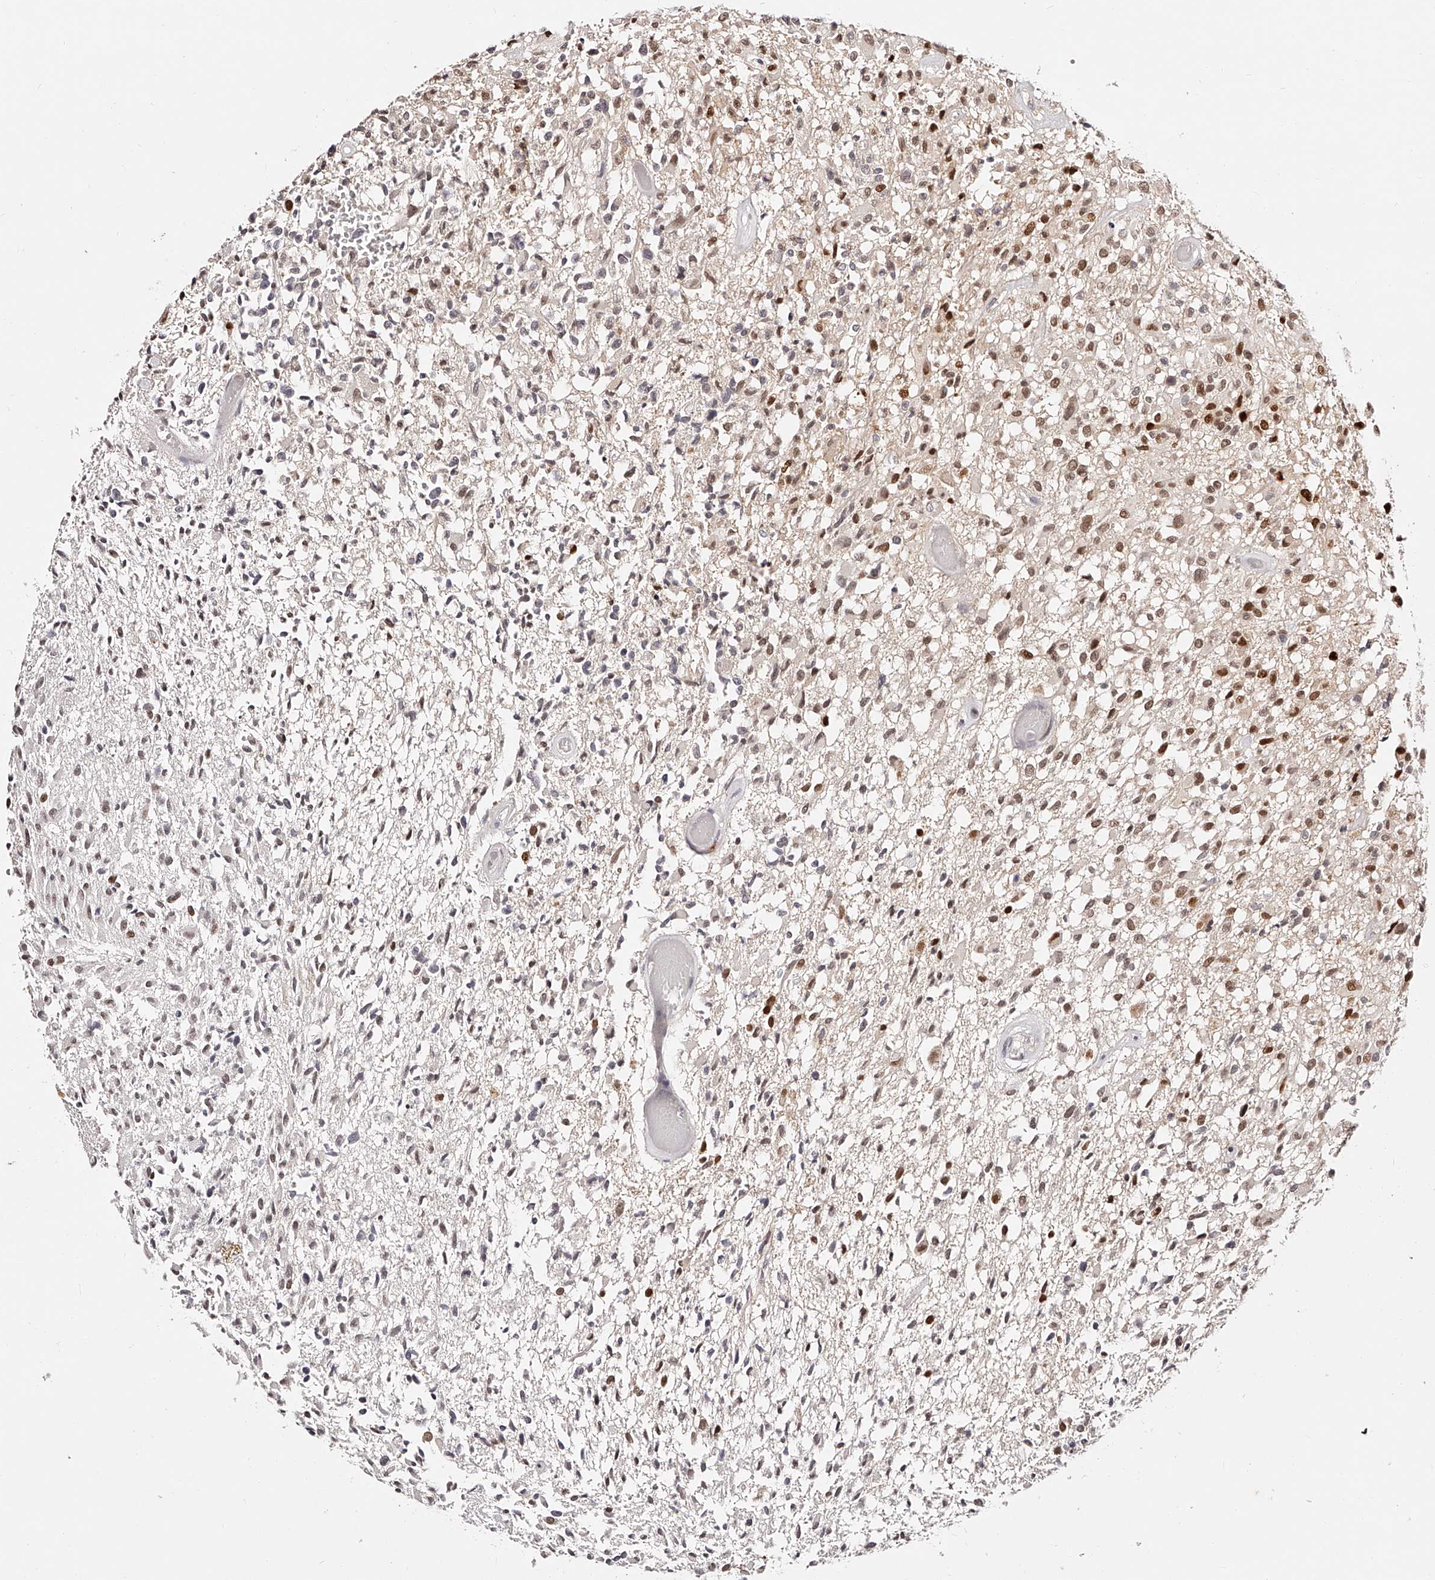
{"staining": {"intensity": "strong", "quantity": "25%-75%", "location": "nuclear"}, "tissue": "glioma", "cell_type": "Tumor cells", "image_type": "cancer", "snomed": [{"axis": "morphology", "description": "Glioma, malignant, High grade"}, {"axis": "morphology", "description": "Glioblastoma, NOS"}, {"axis": "topography", "description": "Brain"}], "caption": "Protein expression analysis of human malignant glioma (high-grade) reveals strong nuclear positivity in about 25%-75% of tumor cells. The staining was performed using DAB, with brown indicating positive protein expression. Nuclei are stained blue with hematoxylin.", "gene": "USF3", "patient": {"sex": "male", "age": 60}}